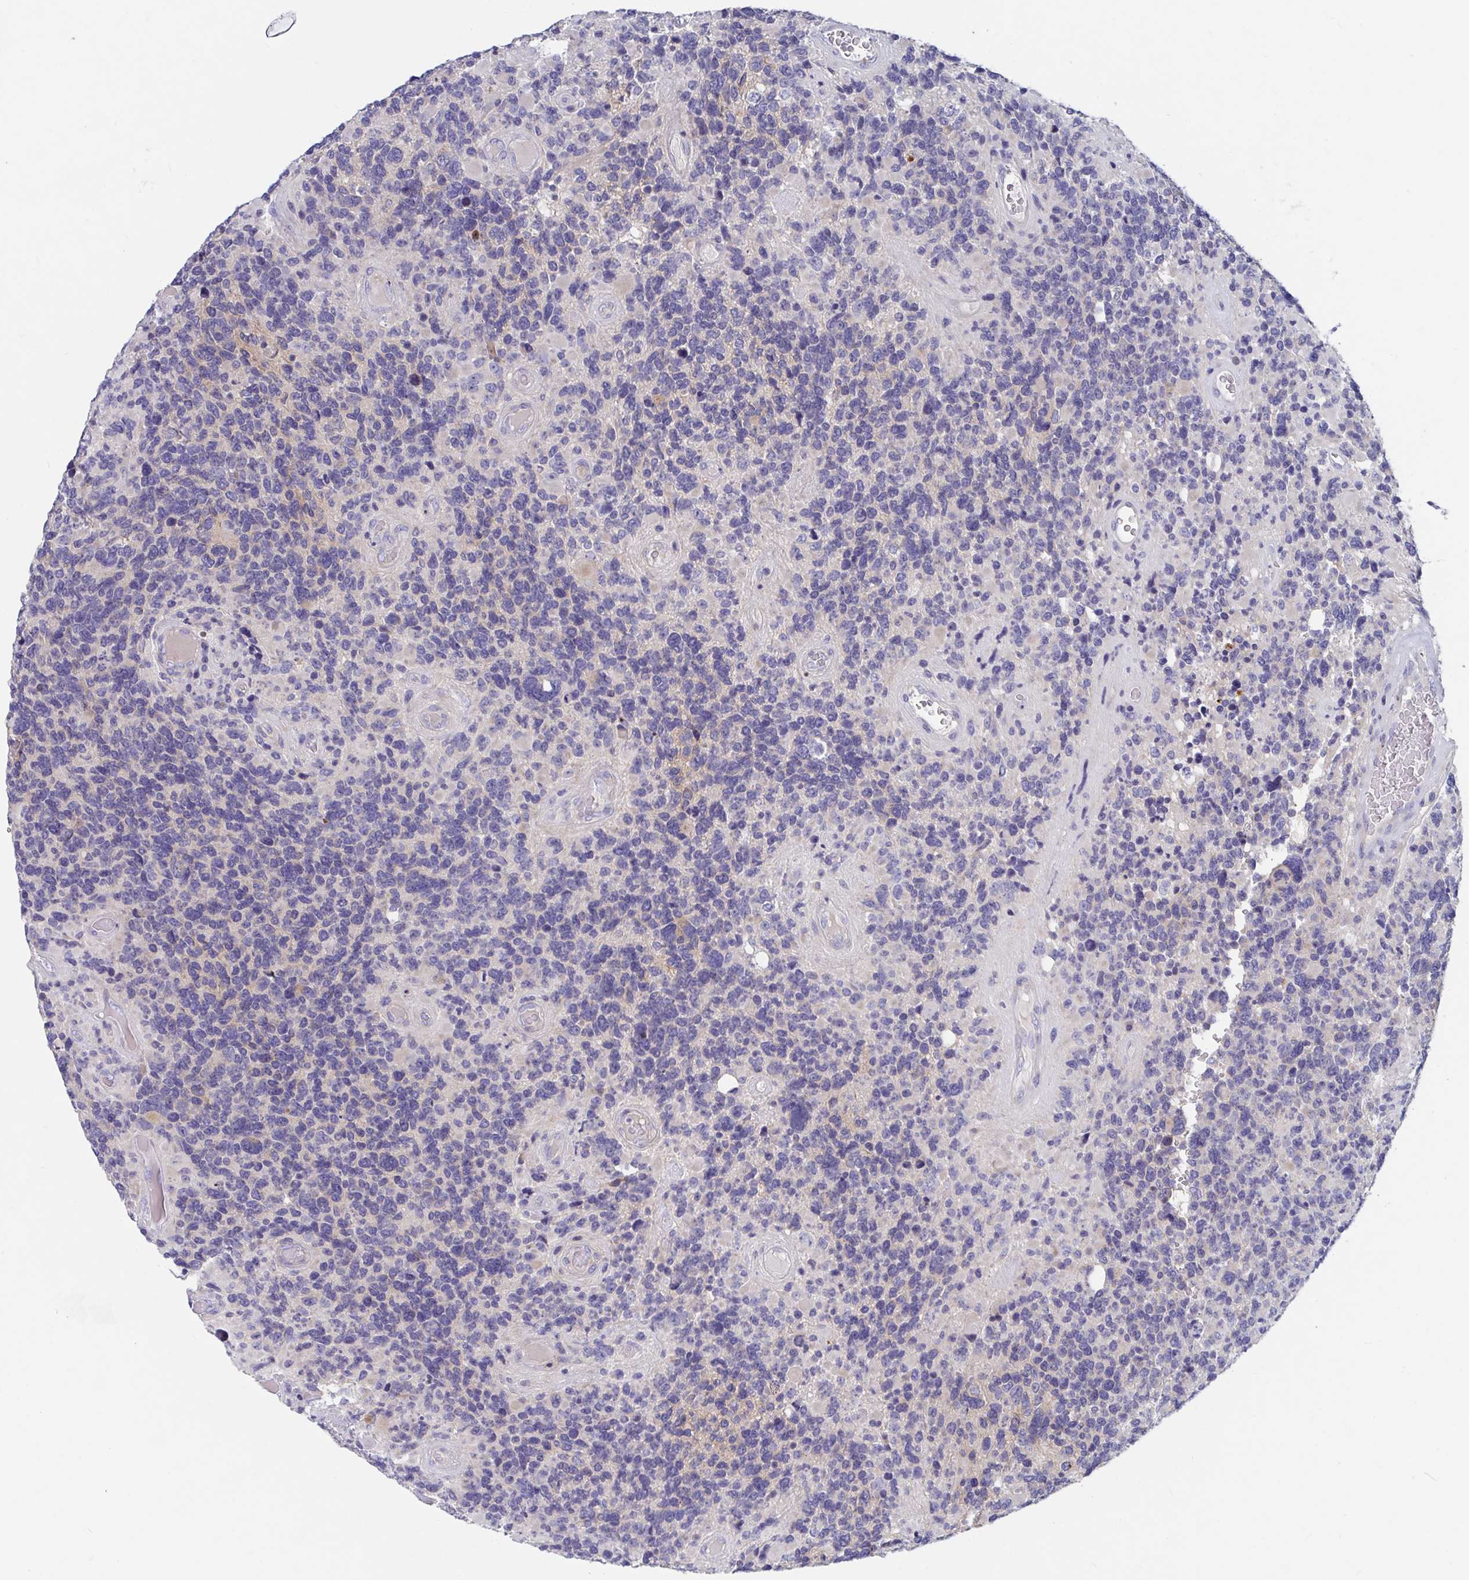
{"staining": {"intensity": "negative", "quantity": "none", "location": "none"}, "tissue": "glioma", "cell_type": "Tumor cells", "image_type": "cancer", "snomed": [{"axis": "morphology", "description": "Glioma, malignant, High grade"}, {"axis": "topography", "description": "Brain"}], "caption": "Glioma stained for a protein using IHC displays no staining tumor cells.", "gene": "ZNF561", "patient": {"sex": "female", "age": 40}}